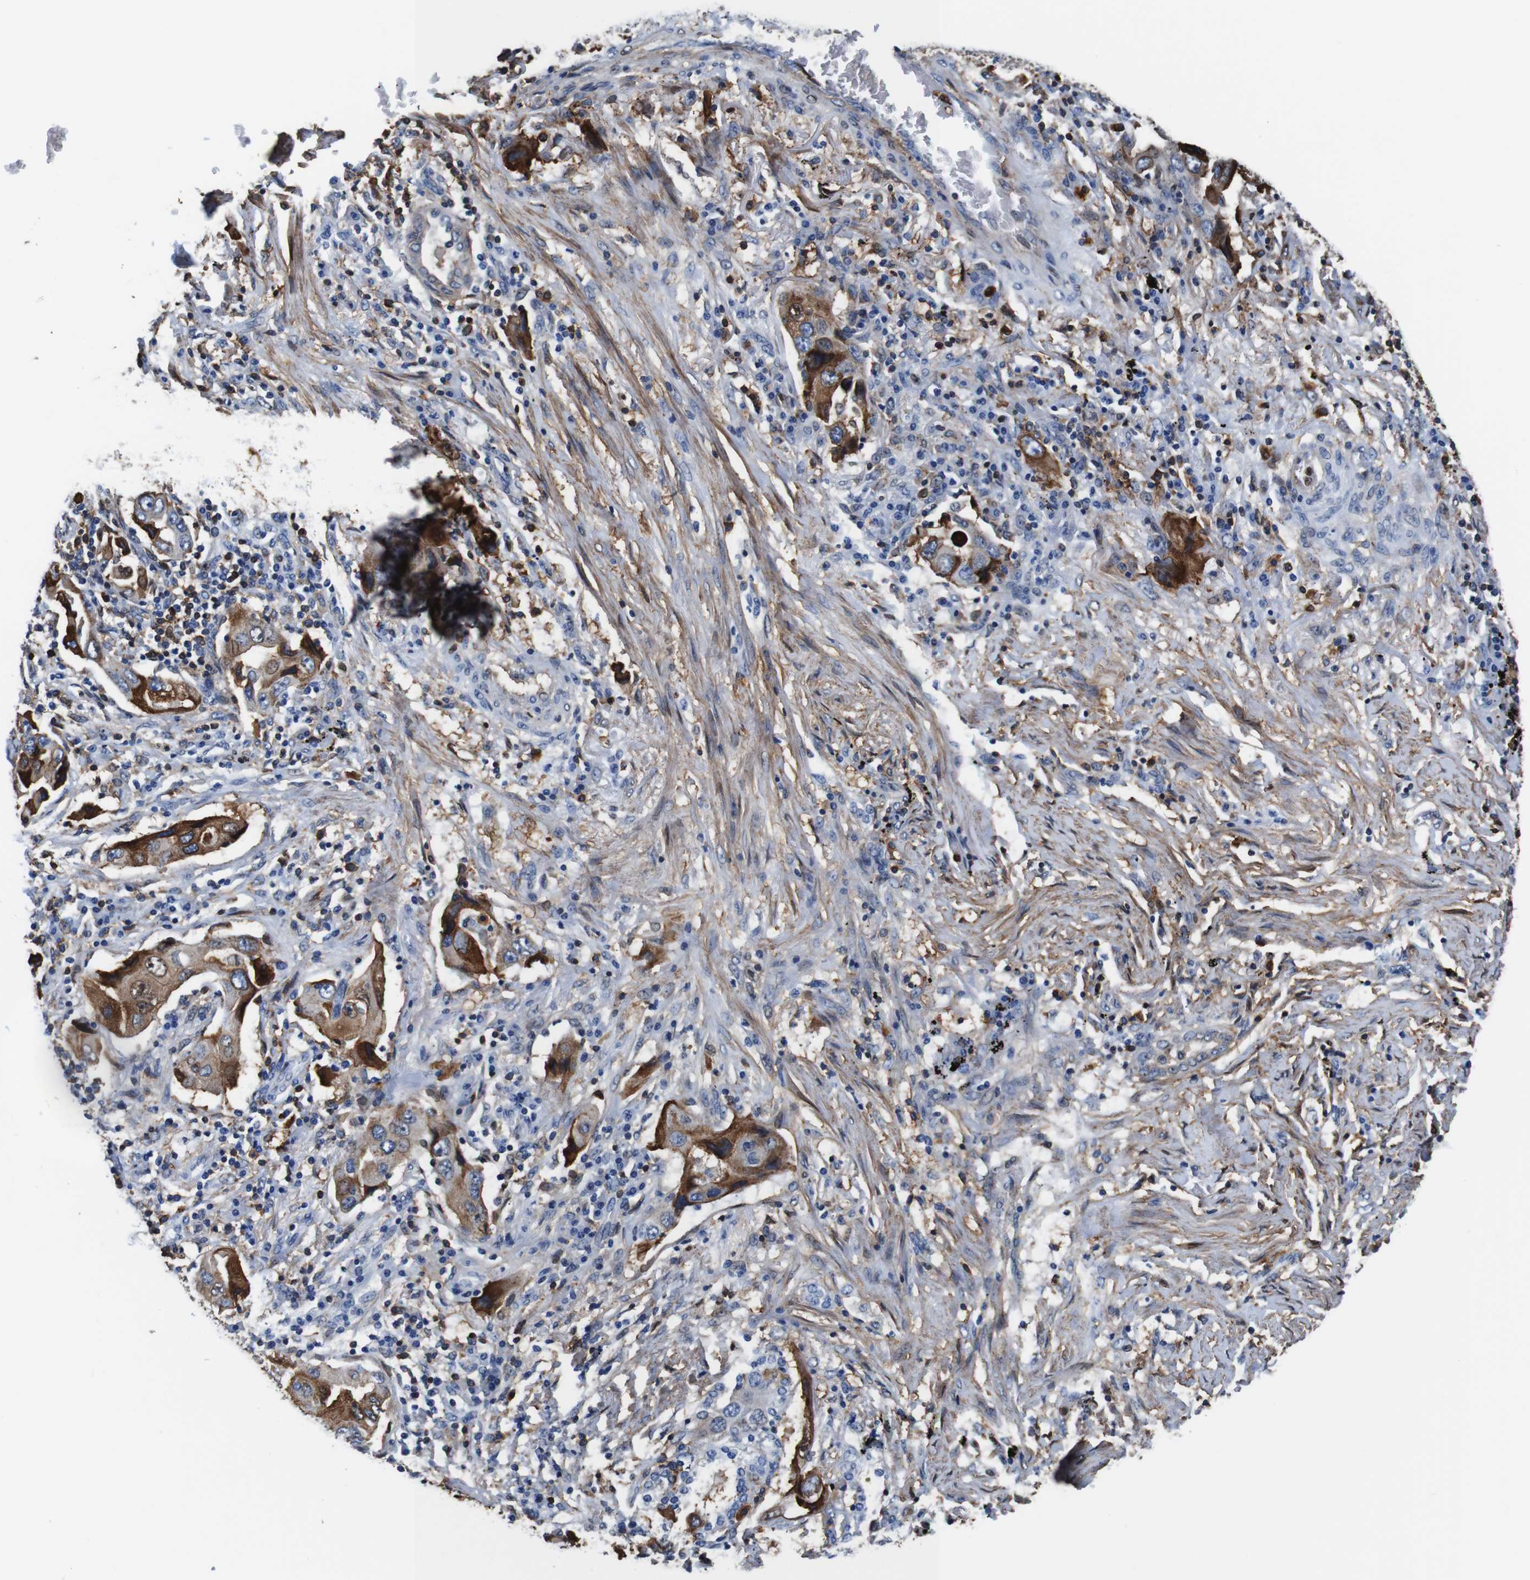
{"staining": {"intensity": "strong", "quantity": ">75%", "location": "cytoplasmic/membranous"}, "tissue": "lung cancer", "cell_type": "Tumor cells", "image_type": "cancer", "snomed": [{"axis": "morphology", "description": "Adenocarcinoma, NOS"}, {"axis": "topography", "description": "Lung"}], "caption": "Adenocarcinoma (lung) was stained to show a protein in brown. There is high levels of strong cytoplasmic/membranous staining in approximately >75% of tumor cells.", "gene": "ANXA1", "patient": {"sex": "female", "age": 65}}